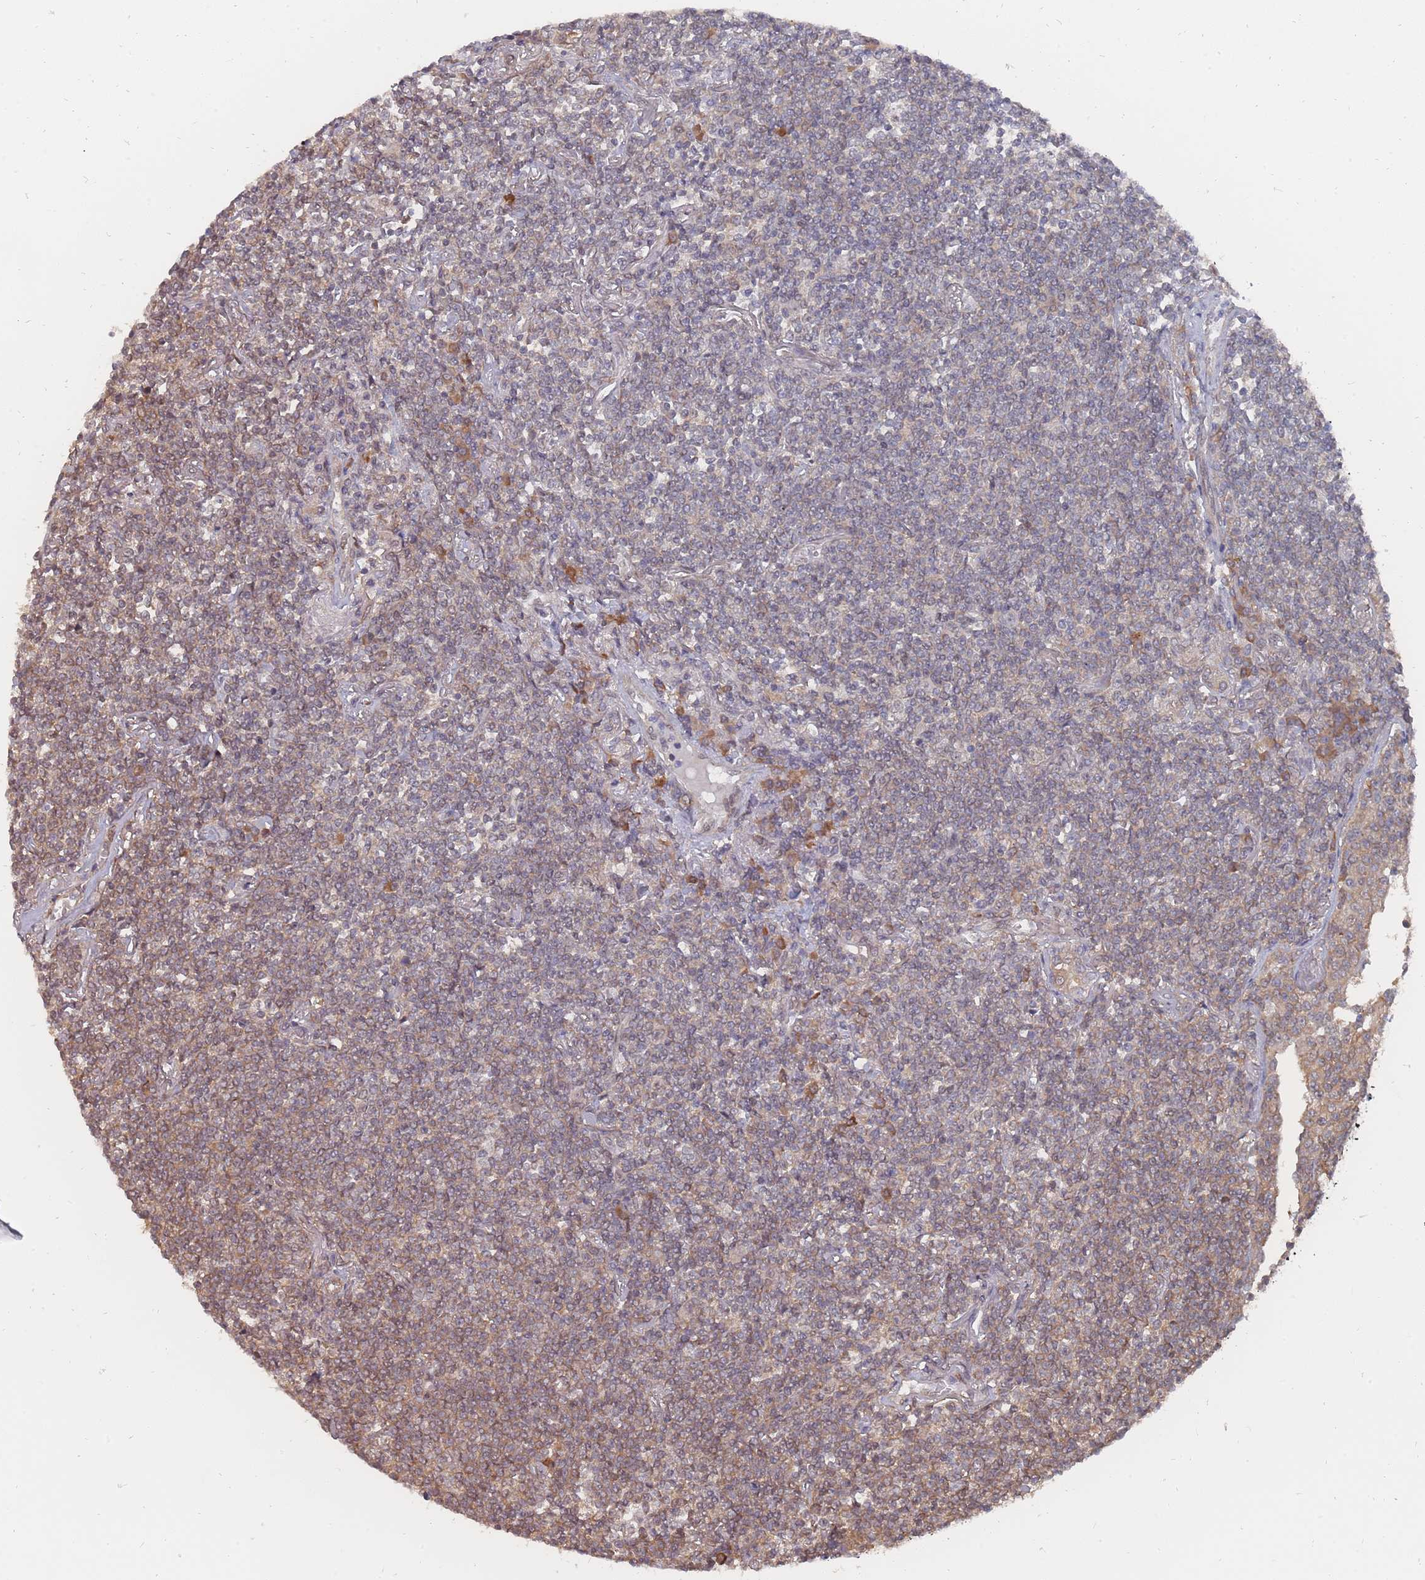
{"staining": {"intensity": "moderate", "quantity": "<25%", "location": "cytoplasmic/membranous"}, "tissue": "lymphoma", "cell_type": "Tumor cells", "image_type": "cancer", "snomed": [{"axis": "morphology", "description": "Malignant lymphoma, non-Hodgkin's type, Low grade"}, {"axis": "topography", "description": "Lung"}], "caption": "Moderate cytoplasmic/membranous staining for a protein is seen in approximately <25% of tumor cells of malignant lymphoma, non-Hodgkin's type (low-grade) using IHC.", "gene": "NKD1", "patient": {"sex": "female", "age": 71}}